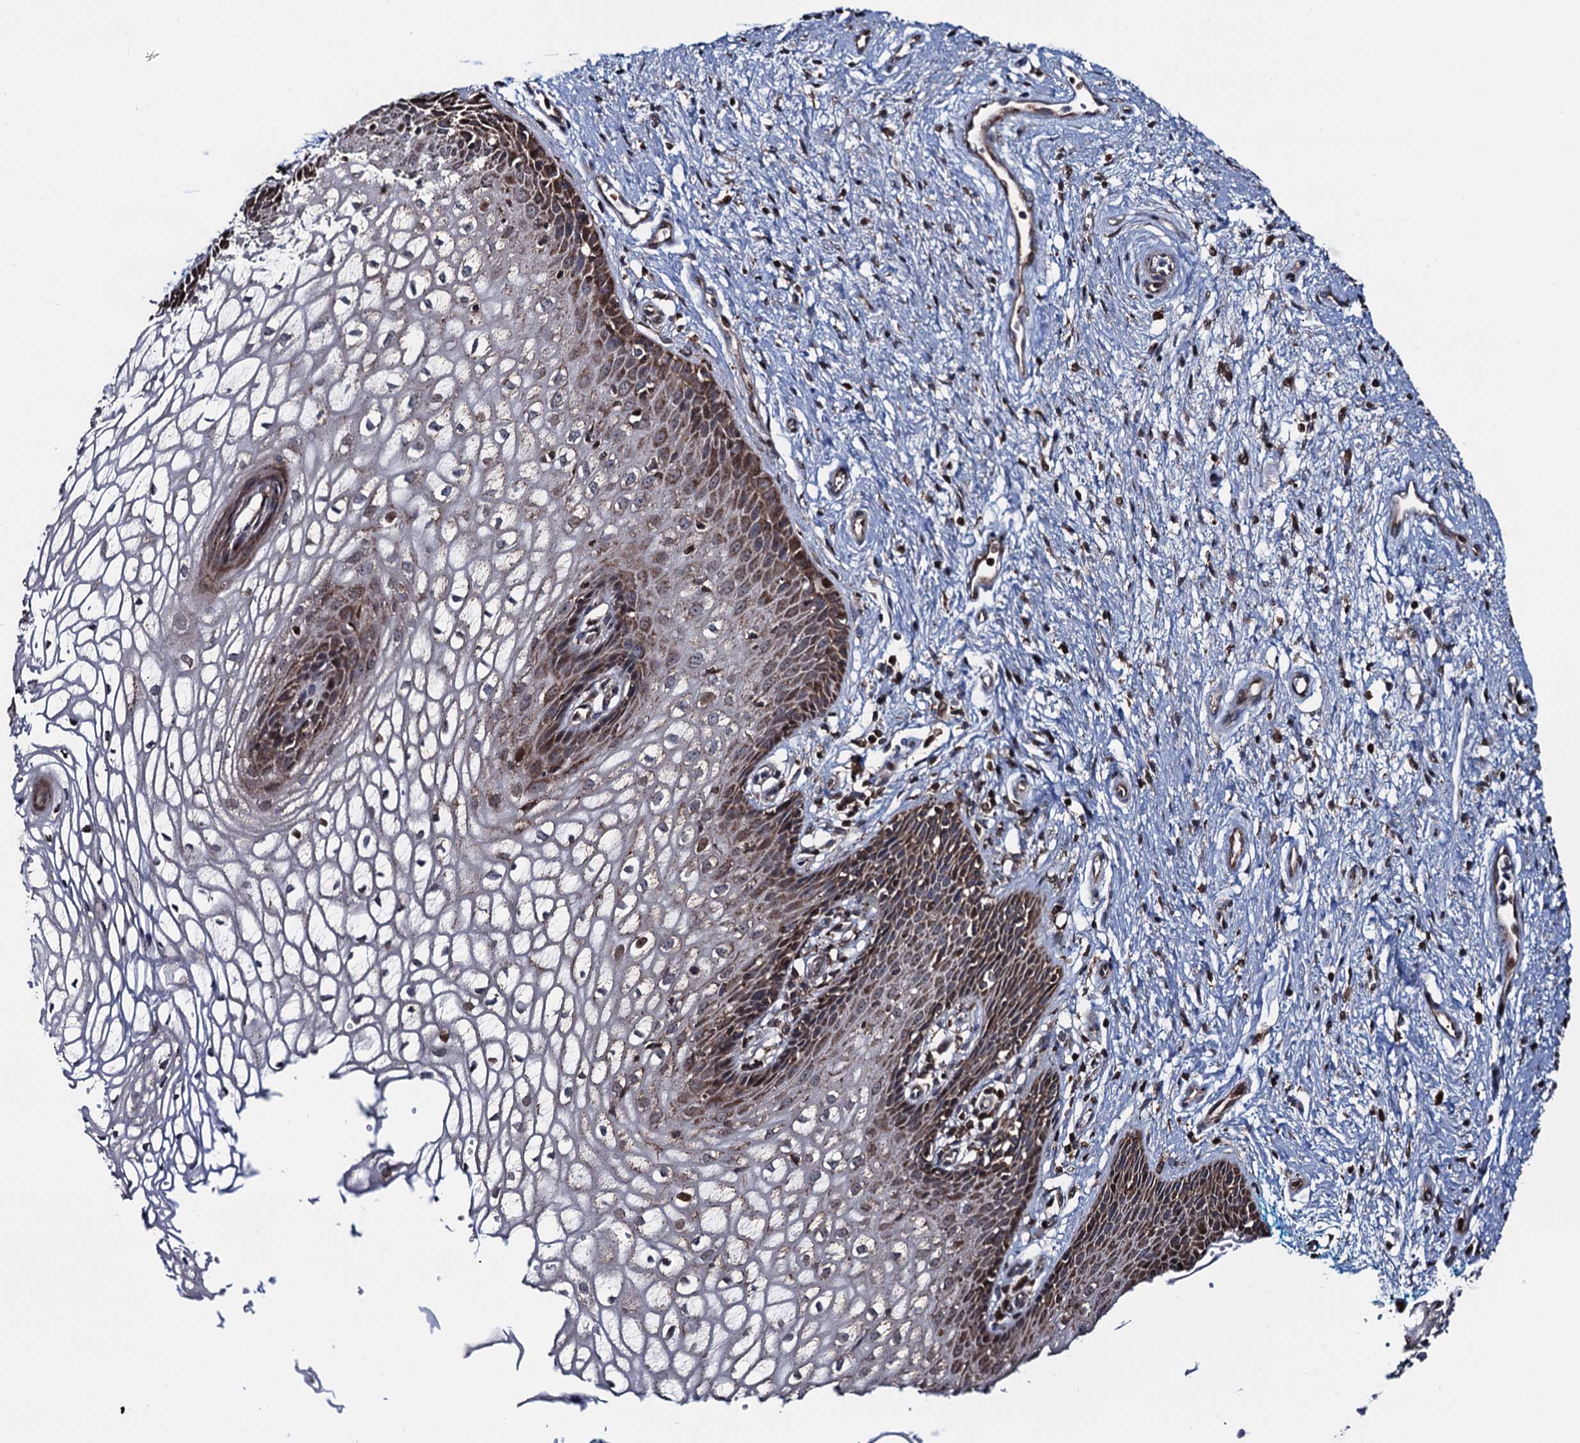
{"staining": {"intensity": "moderate", "quantity": "25%-75%", "location": "cytoplasmic/membranous"}, "tissue": "vagina", "cell_type": "Squamous epithelial cells", "image_type": "normal", "snomed": [{"axis": "morphology", "description": "Normal tissue, NOS"}, {"axis": "topography", "description": "Vagina"}], "caption": "DAB immunohistochemical staining of unremarkable vagina displays moderate cytoplasmic/membranous protein expression in approximately 25%-75% of squamous epithelial cells.", "gene": "CCDC102A", "patient": {"sex": "female", "age": 34}}